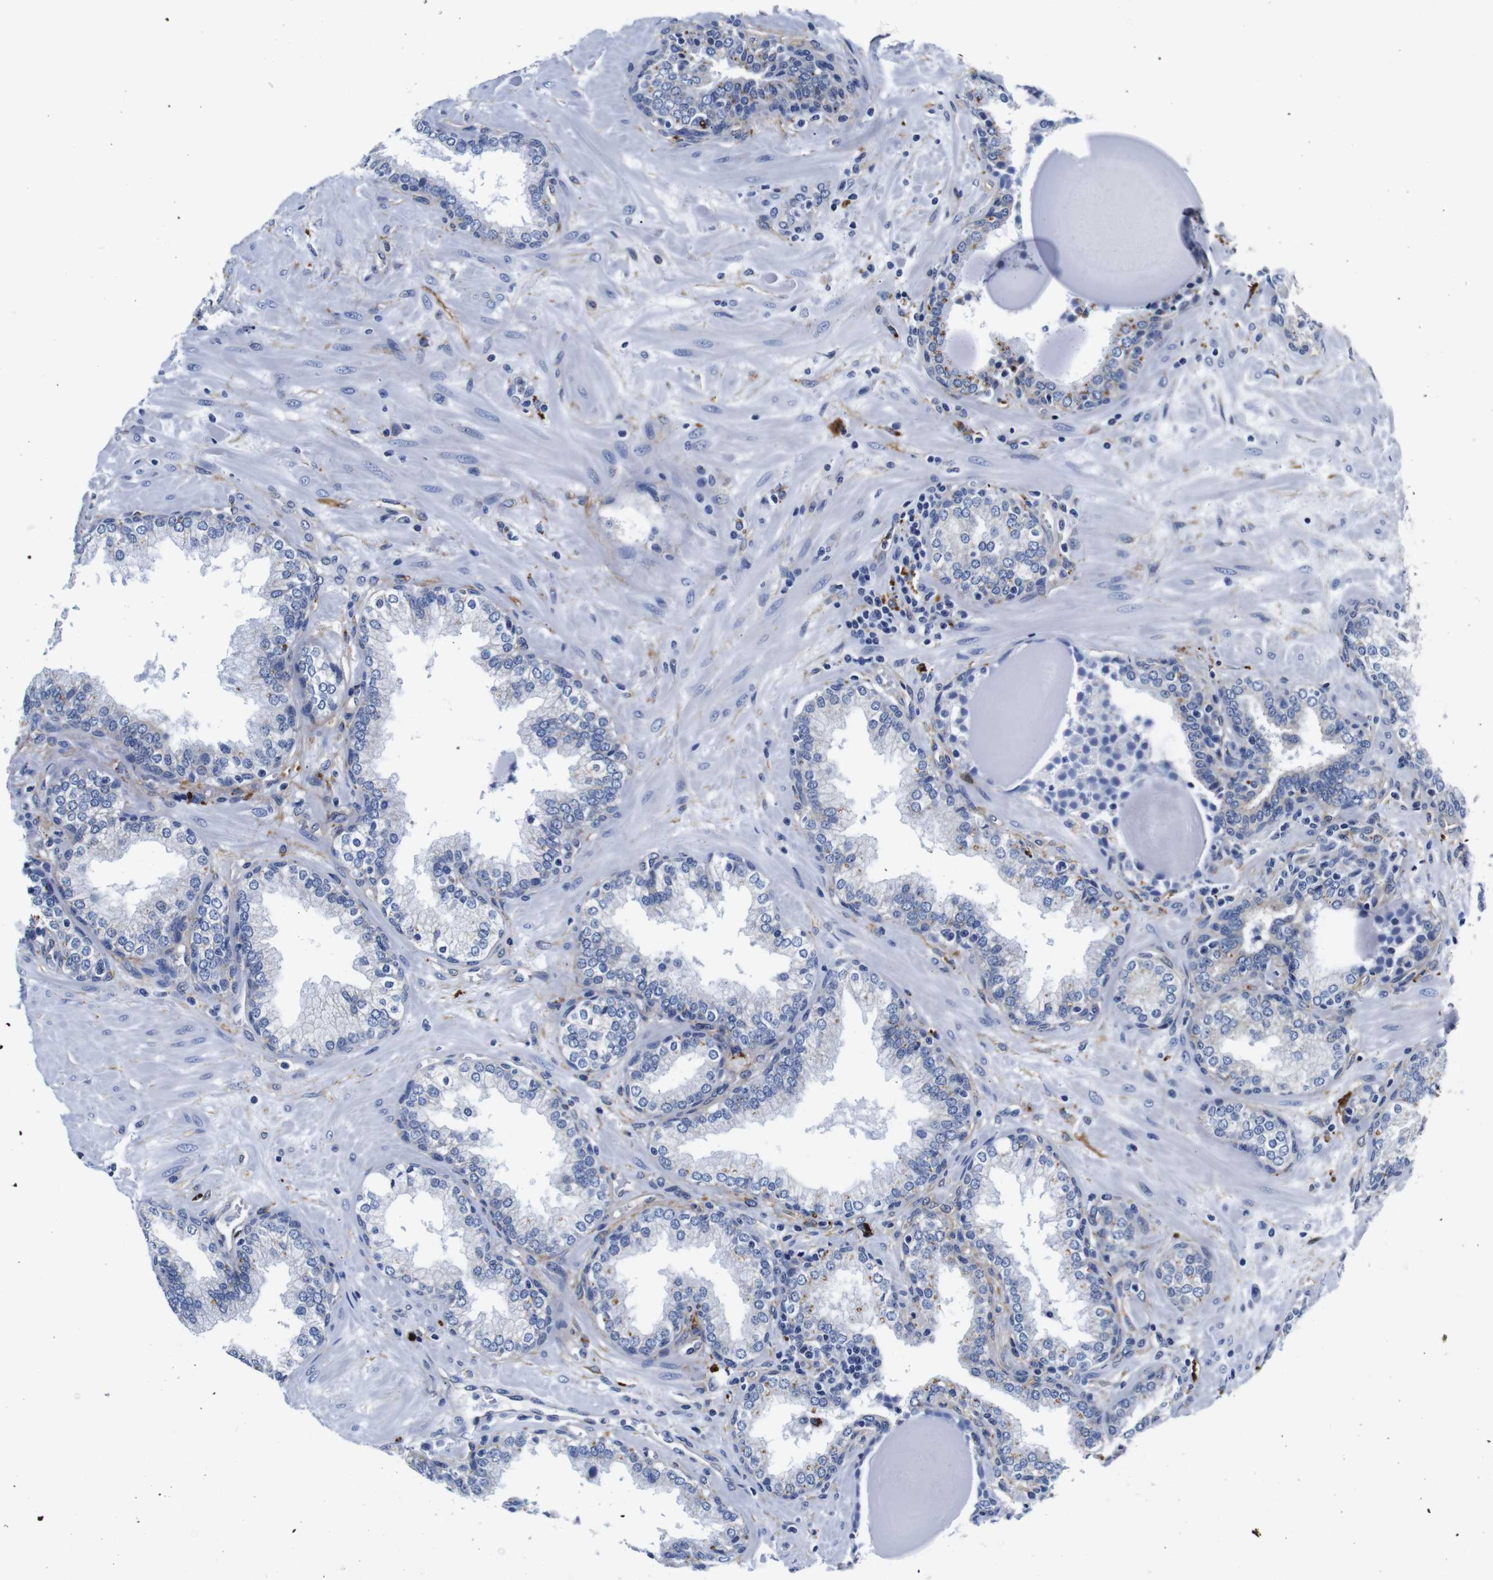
{"staining": {"intensity": "negative", "quantity": "none", "location": "none"}, "tissue": "prostate", "cell_type": "Glandular cells", "image_type": "normal", "snomed": [{"axis": "morphology", "description": "Normal tissue, NOS"}, {"axis": "topography", "description": "Prostate"}], "caption": "Benign prostate was stained to show a protein in brown. There is no significant staining in glandular cells. (Brightfield microscopy of DAB (3,3'-diaminobenzidine) immunohistochemistry at high magnification).", "gene": "GIMAP2", "patient": {"sex": "male", "age": 51}}